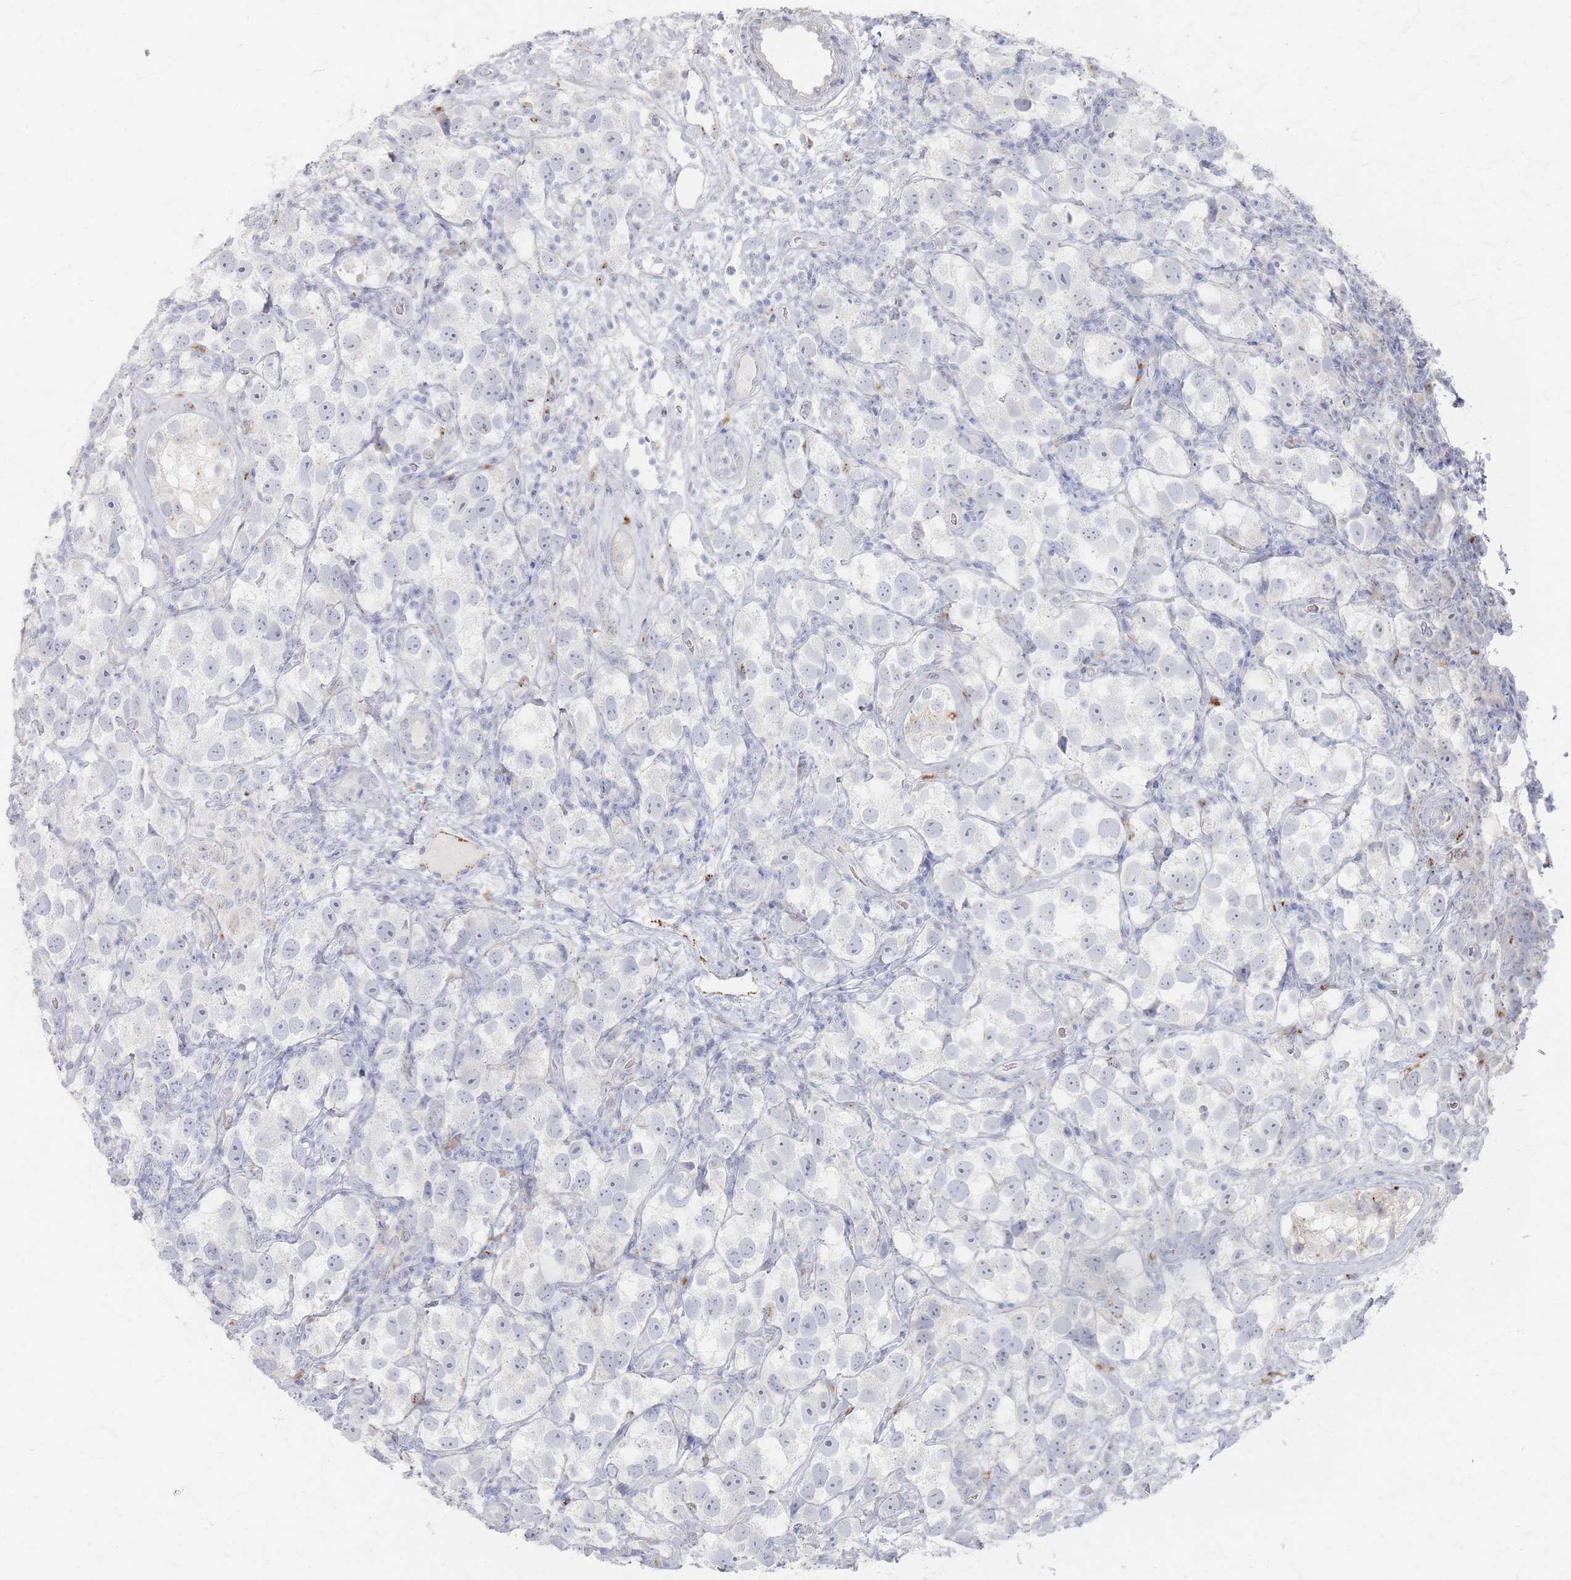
{"staining": {"intensity": "negative", "quantity": "none", "location": "none"}, "tissue": "testis cancer", "cell_type": "Tumor cells", "image_type": "cancer", "snomed": [{"axis": "morphology", "description": "Seminoma, NOS"}, {"axis": "topography", "description": "Testis"}], "caption": "DAB immunohistochemical staining of testis cancer (seminoma) demonstrates no significant staining in tumor cells.", "gene": "SLC2A11", "patient": {"sex": "male", "age": 26}}